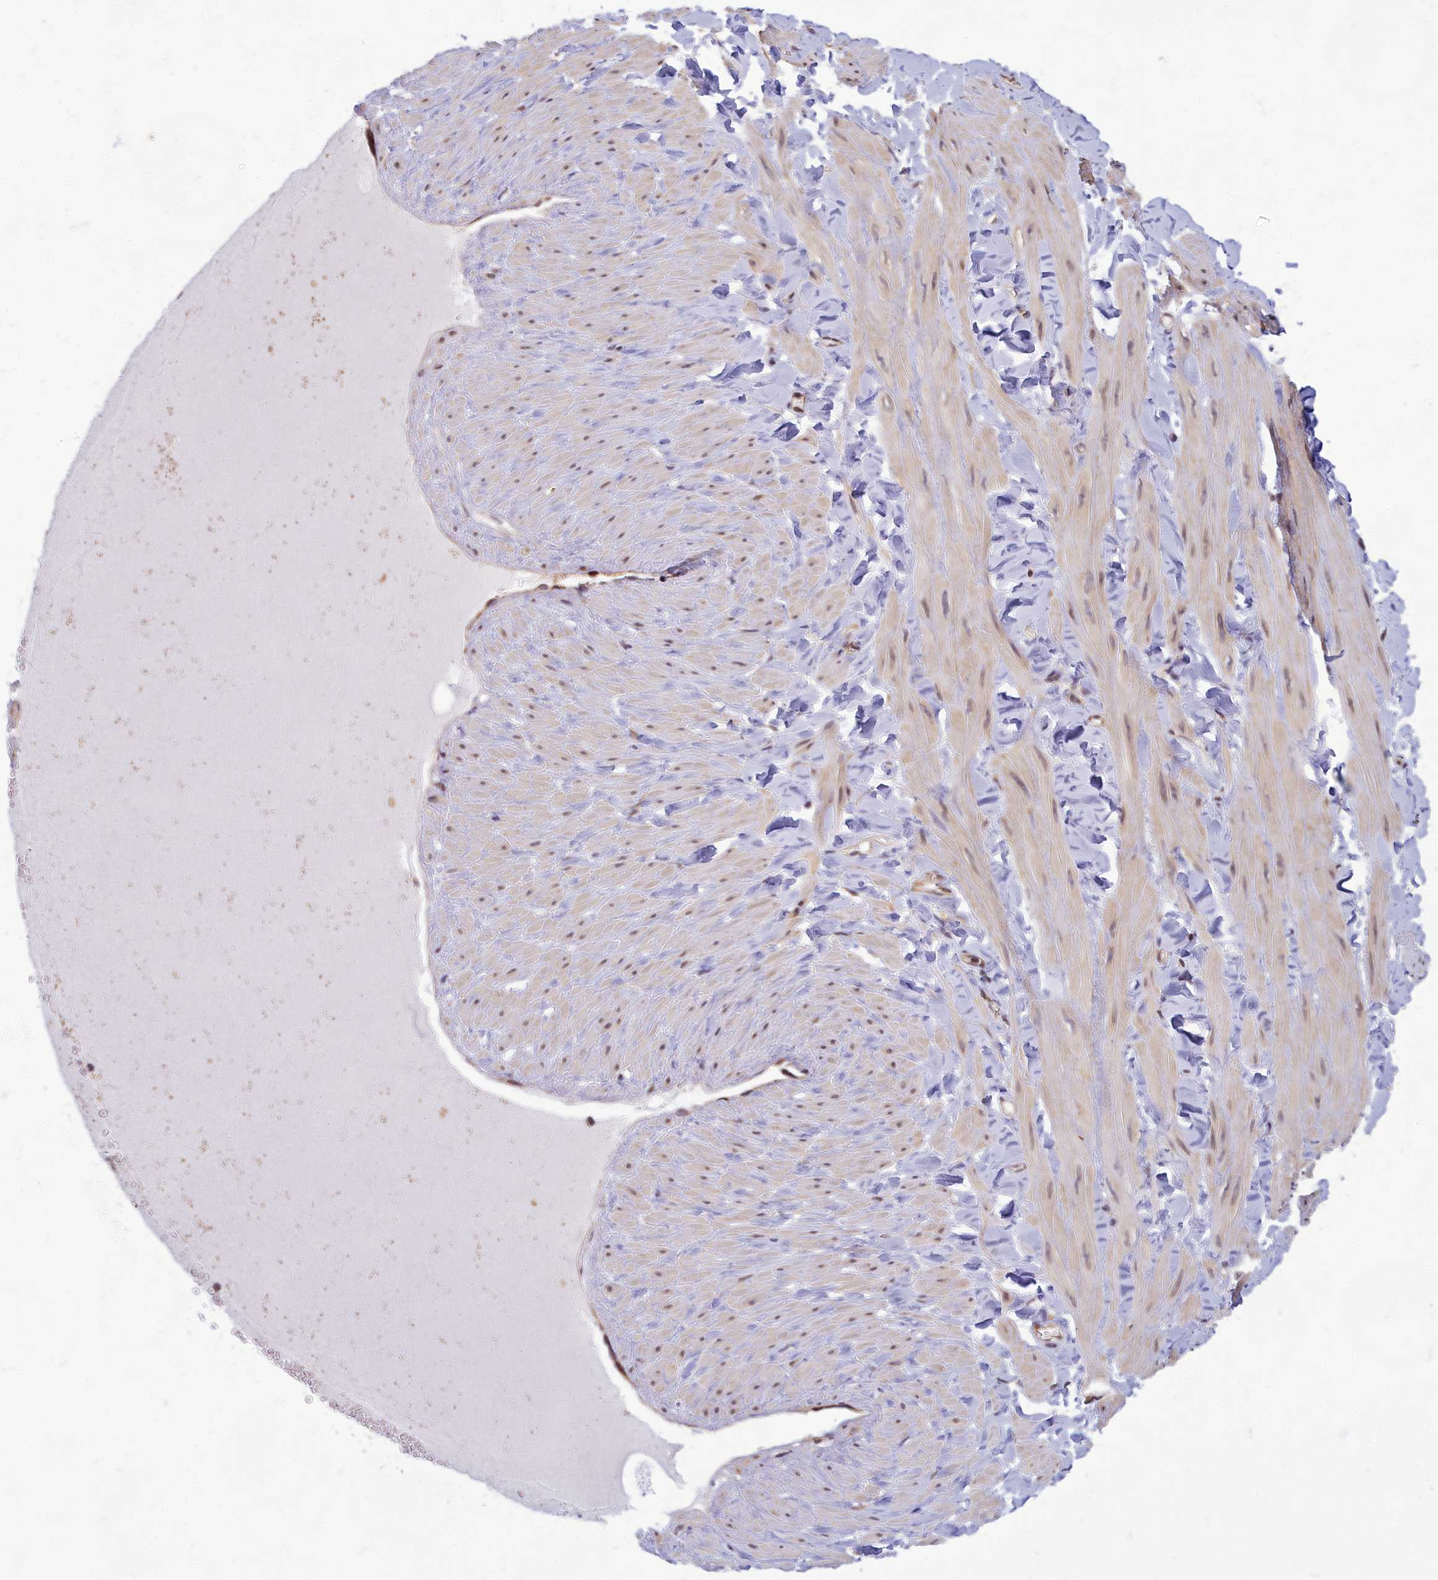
{"staining": {"intensity": "negative", "quantity": "none", "location": "none"}, "tissue": "adipose tissue", "cell_type": "Adipocytes", "image_type": "normal", "snomed": [{"axis": "morphology", "description": "Normal tissue, NOS"}, {"axis": "topography", "description": "Adipose tissue"}, {"axis": "topography", "description": "Vascular tissue"}, {"axis": "topography", "description": "Peripheral nerve tissue"}], "caption": "IHC micrograph of benign adipose tissue: human adipose tissue stained with DAB displays no significant protein expression in adipocytes. (Immunohistochemistry (ihc), brightfield microscopy, high magnification).", "gene": "EARS2", "patient": {"sex": "male", "age": 25}}